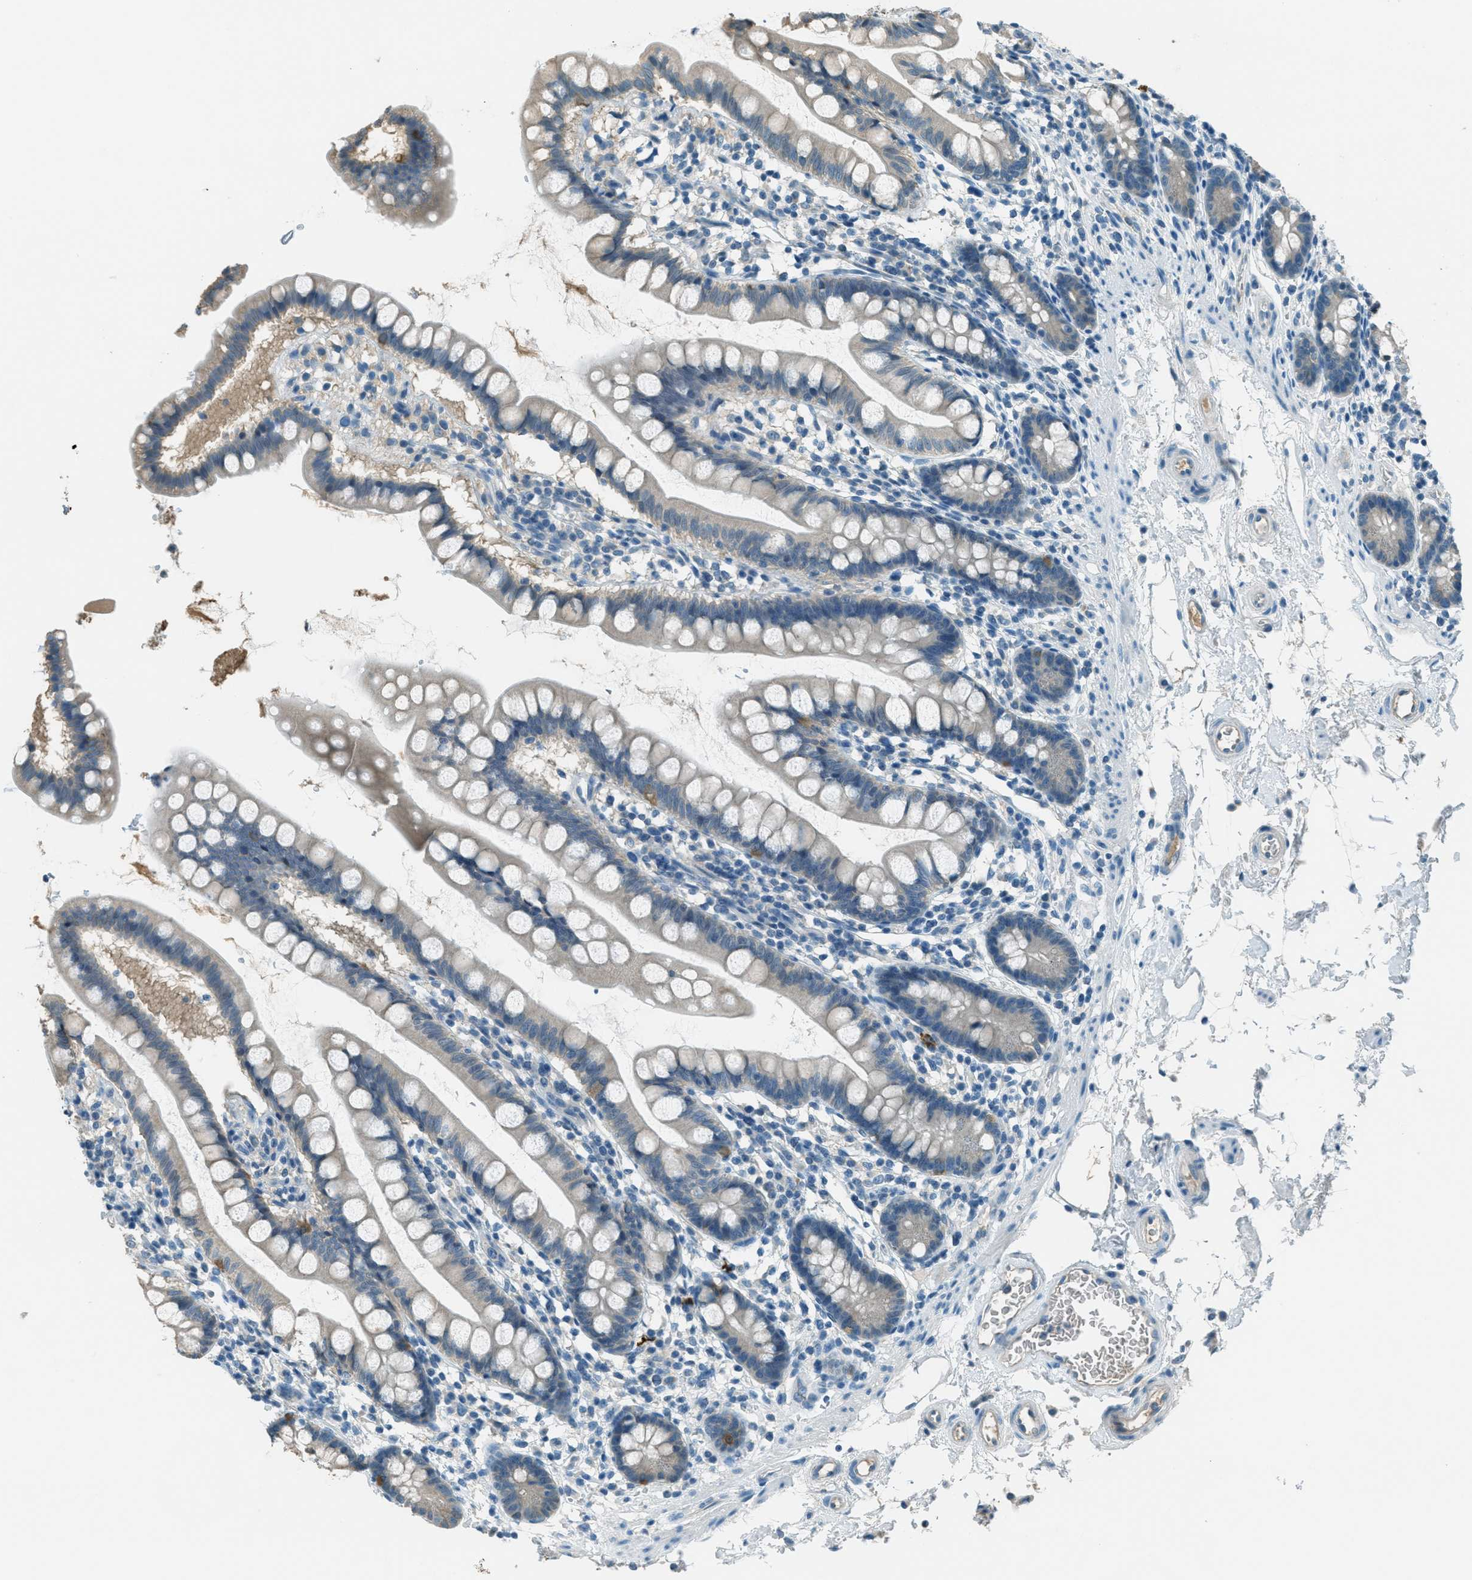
{"staining": {"intensity": "weak", "quantity": "<25%", "location": "cytoplasmic/membranous"}, "tissue": "small intestine", "cell_type": "Glandular cells", "image_type": "normal", "snomed": [{"axis": "morphology", "description": "Normal tissue, NOS"}, {"axis": "topography", "description": "Small intestine"}], "caption": "IHC photomicrograph of benign small intestine: human small intestine stained with DAB exhibits no significant protein staining in glandular cells.", "gene": "MSLN", "patient": {"sex": "female", "age": 84}}